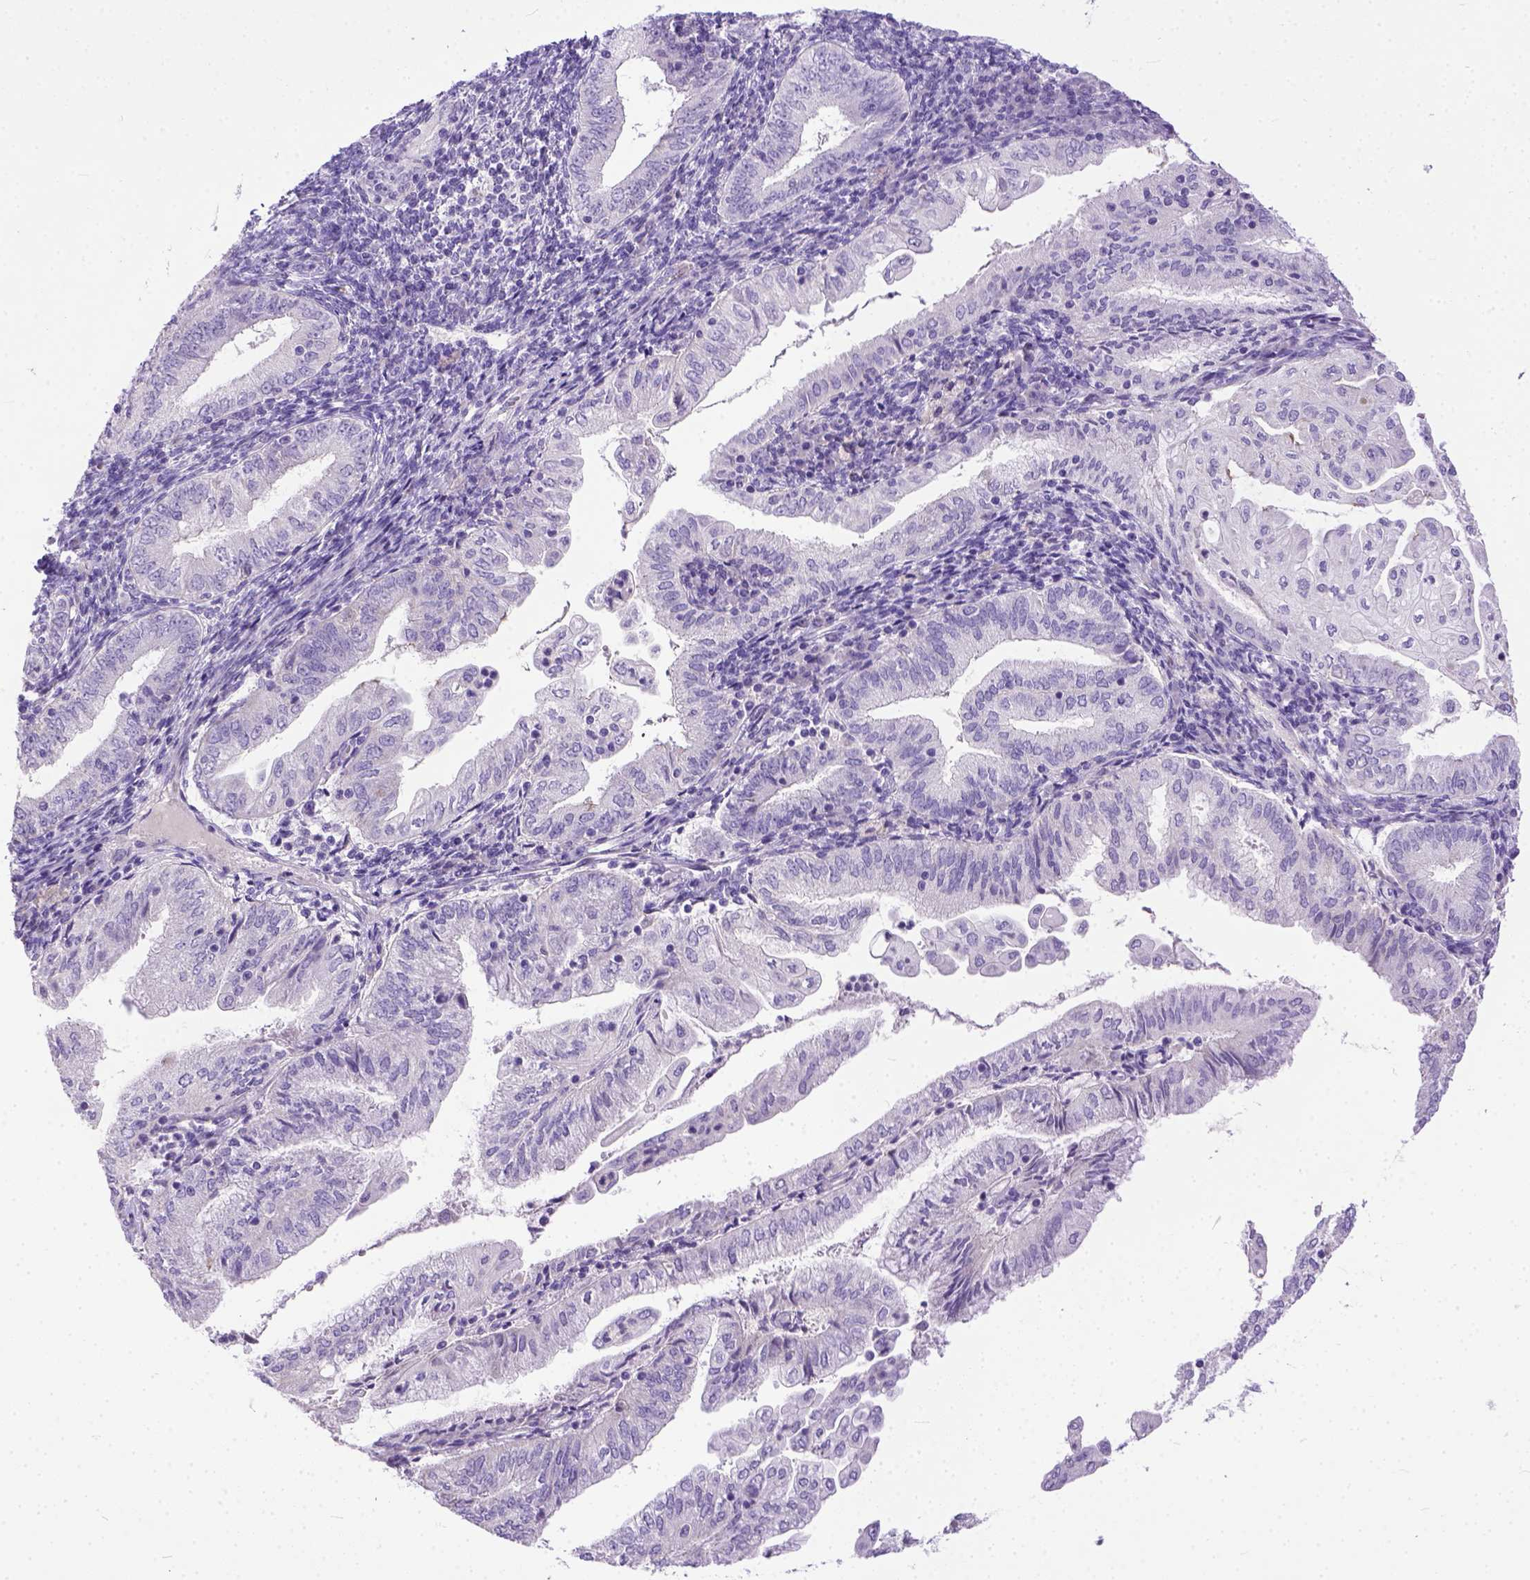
{"staining": {"intensity": "negative", "quantity": "none", "location": "none"}, "tissue": "endometrial cancer", "cell_type": "Tumor cells", "image_type": "cancer", "snomed": [{"axis": "morphology", "description": "Adenocarcinoma, NOS"}, {"axis": "topography", "description": "Endometrium"}], "caption": "Adenocarcinoma (endometrial) stained for a protein using immunohistochemistry (IHC) reveals no positivity tumor cells.", "gene": "PLK5", "patient": {"sex": "female", "age": 55}}